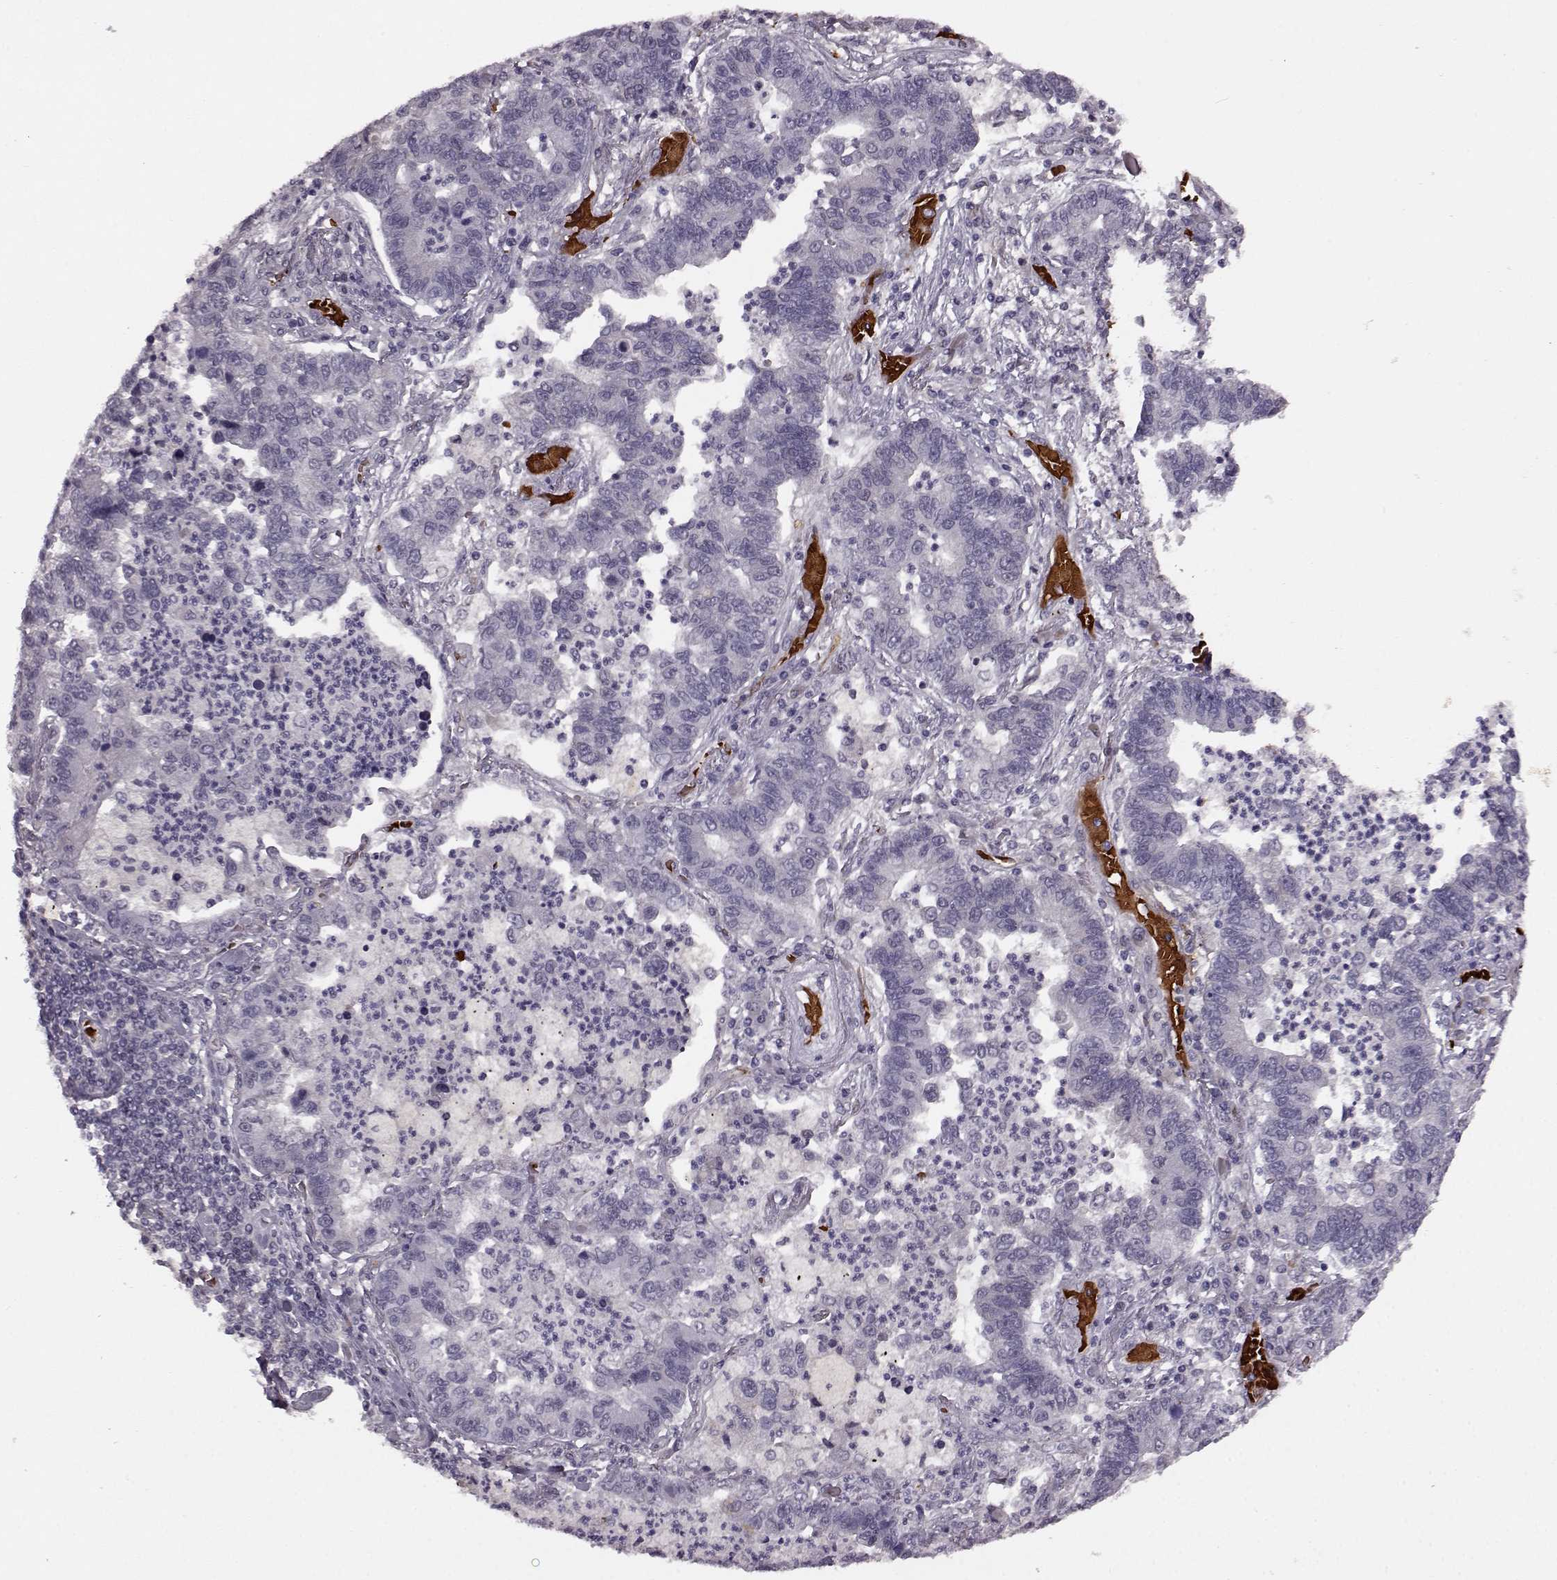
{"staining": {"intensity": "negative", "quantity": "none", "location": "none"}, "tissue": "lung cancer", "cell_type": "Tumor cells", "image_type": "cancer", "snomed": [{"axis": "morphology", "description": "Adenocarcinoma, NOS"}, {"axis": "topography", "description": "Lung"}], "caption": "Tumor cells are negative for protein expression in human lung adenocarcinoma.", "gene": "PROP1", "patient": {"sex": "female", "age": 57}}